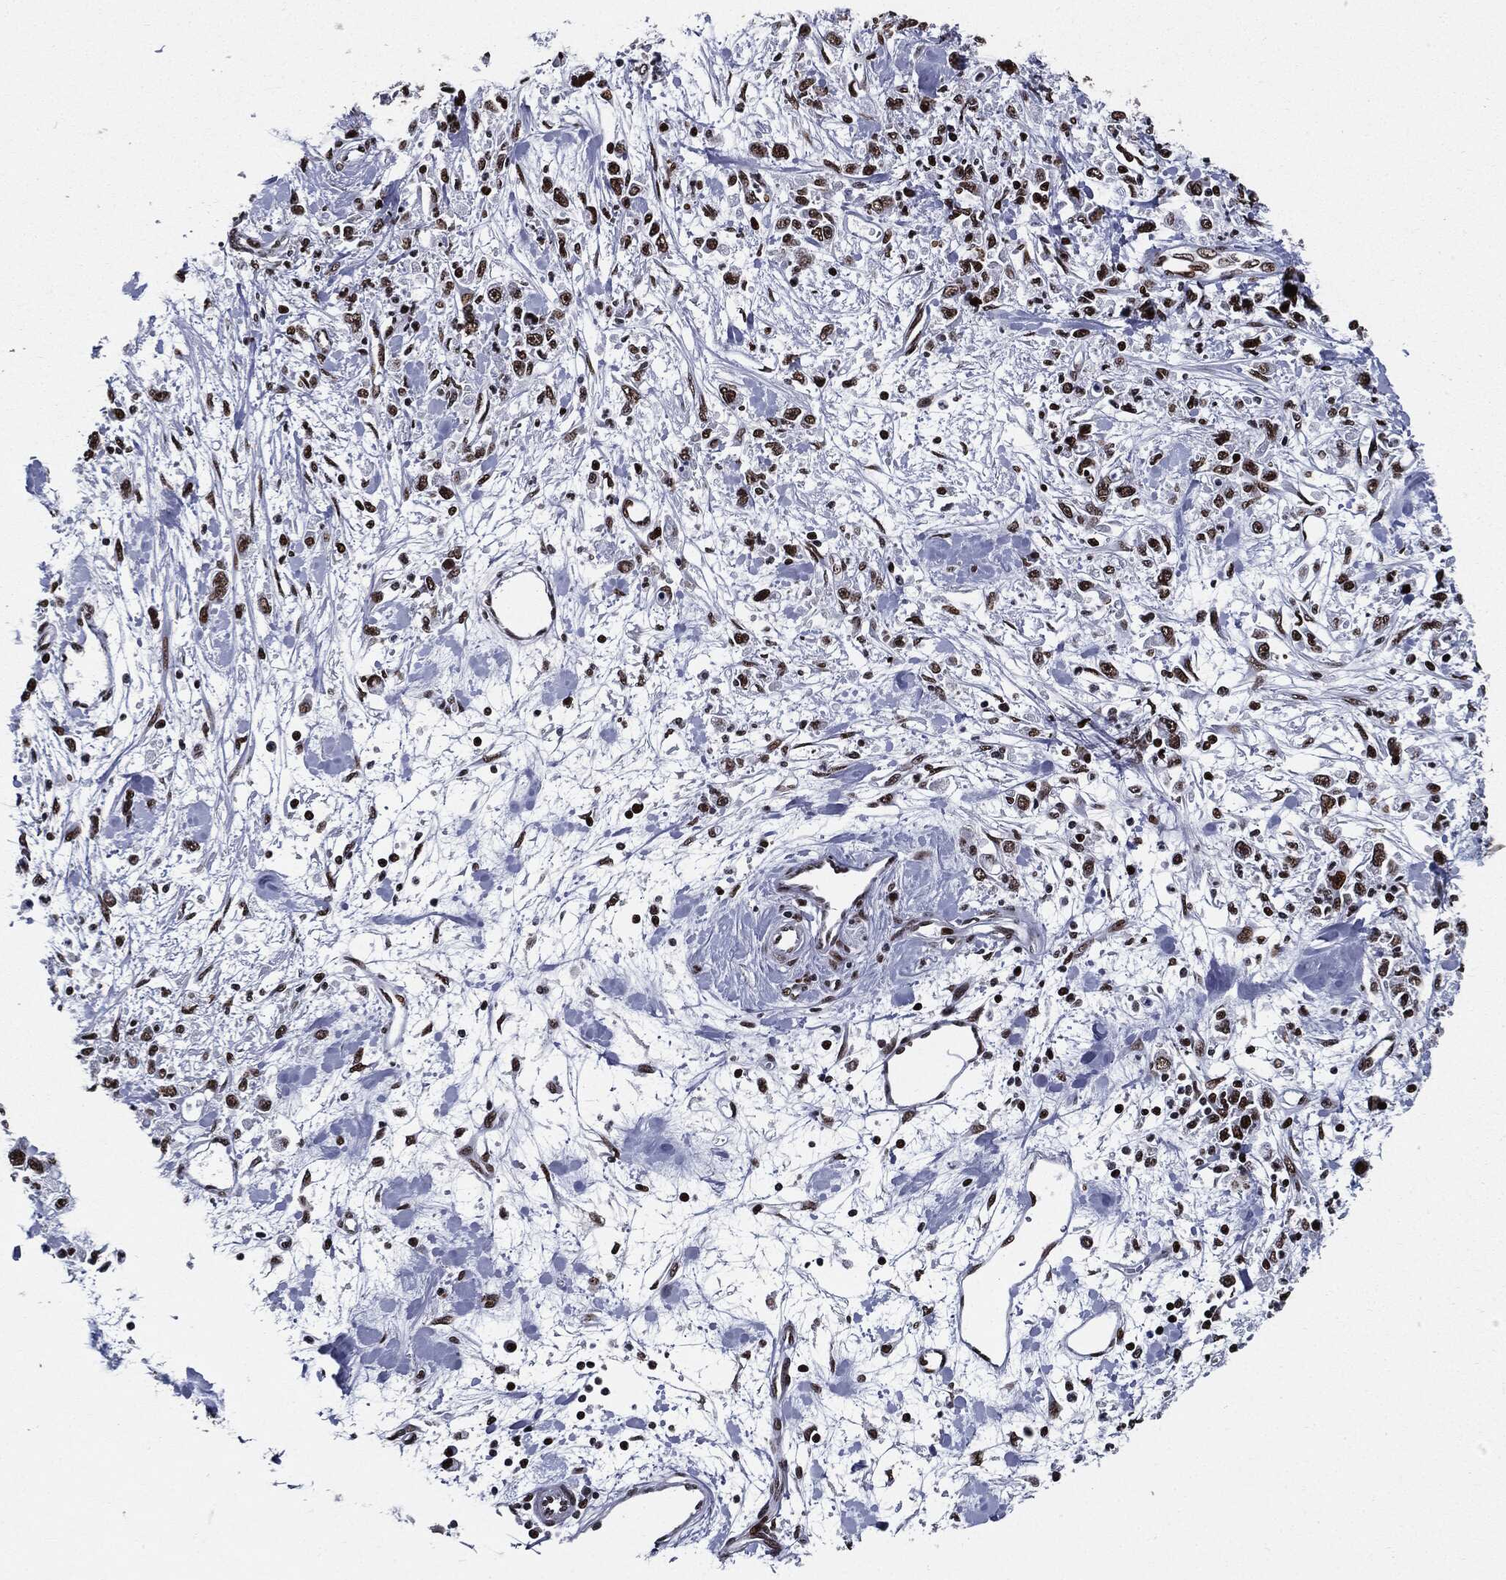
{"staining": {"intensity": "strong", "quantity": ">75%", "location": "nuclear"}, "tissue": "stomach cancer", "cell_type": "Tumor cells", "image_type": "cancer", "snomed": [{"axis": "morphology", "description": "Adenocarcinoma, NOS"}, {"axis": "topography", "description": "Stomach"}], "caption": "A brown stain shows strong nuclear positivity of a protein in human stomach cancer tumor cells.", "gene": "ZFP91", "patient": {"sex": "female", "age": 59}}